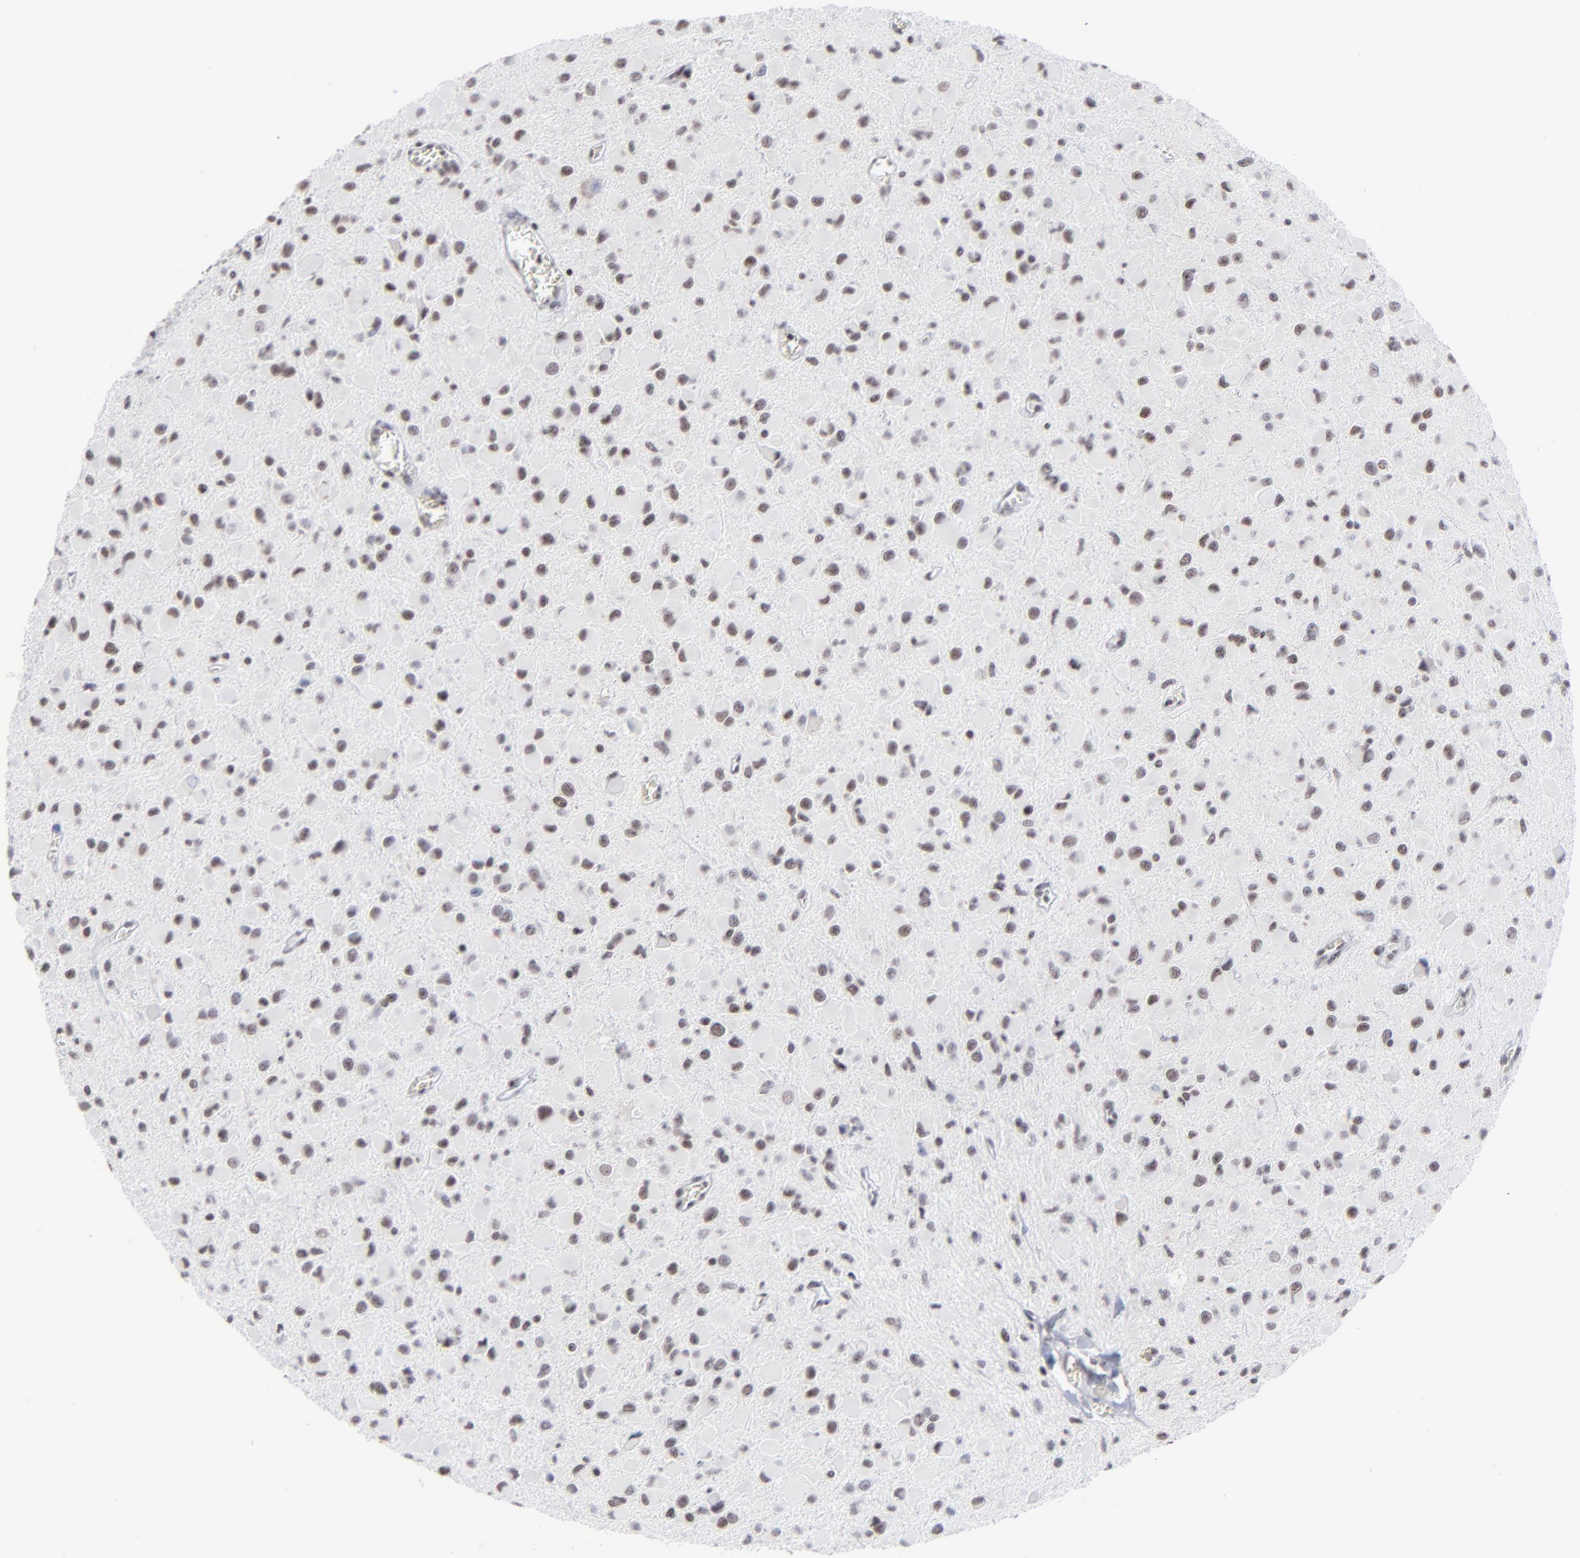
{"staining": {"intensity": "weak", "quantity": "25%-75%", "location": "nuclear"}, "tissue": "glioma", "cell_type": "Tumor cells", "image_type": "cancer", "snomed": [{"axis": "morphology", "description": "Glioma, malignant, Low grade"}, {"axis": "topography", "description": "Brain"}], "caption": "Weak nuclear protein staining is present in about 25%-75% of tumor cells in glioma. (Brightfield microscopy of DAB IHC at high magnification).", "gene": "SP2", "patient": {"sex": "male", "age": 42}}